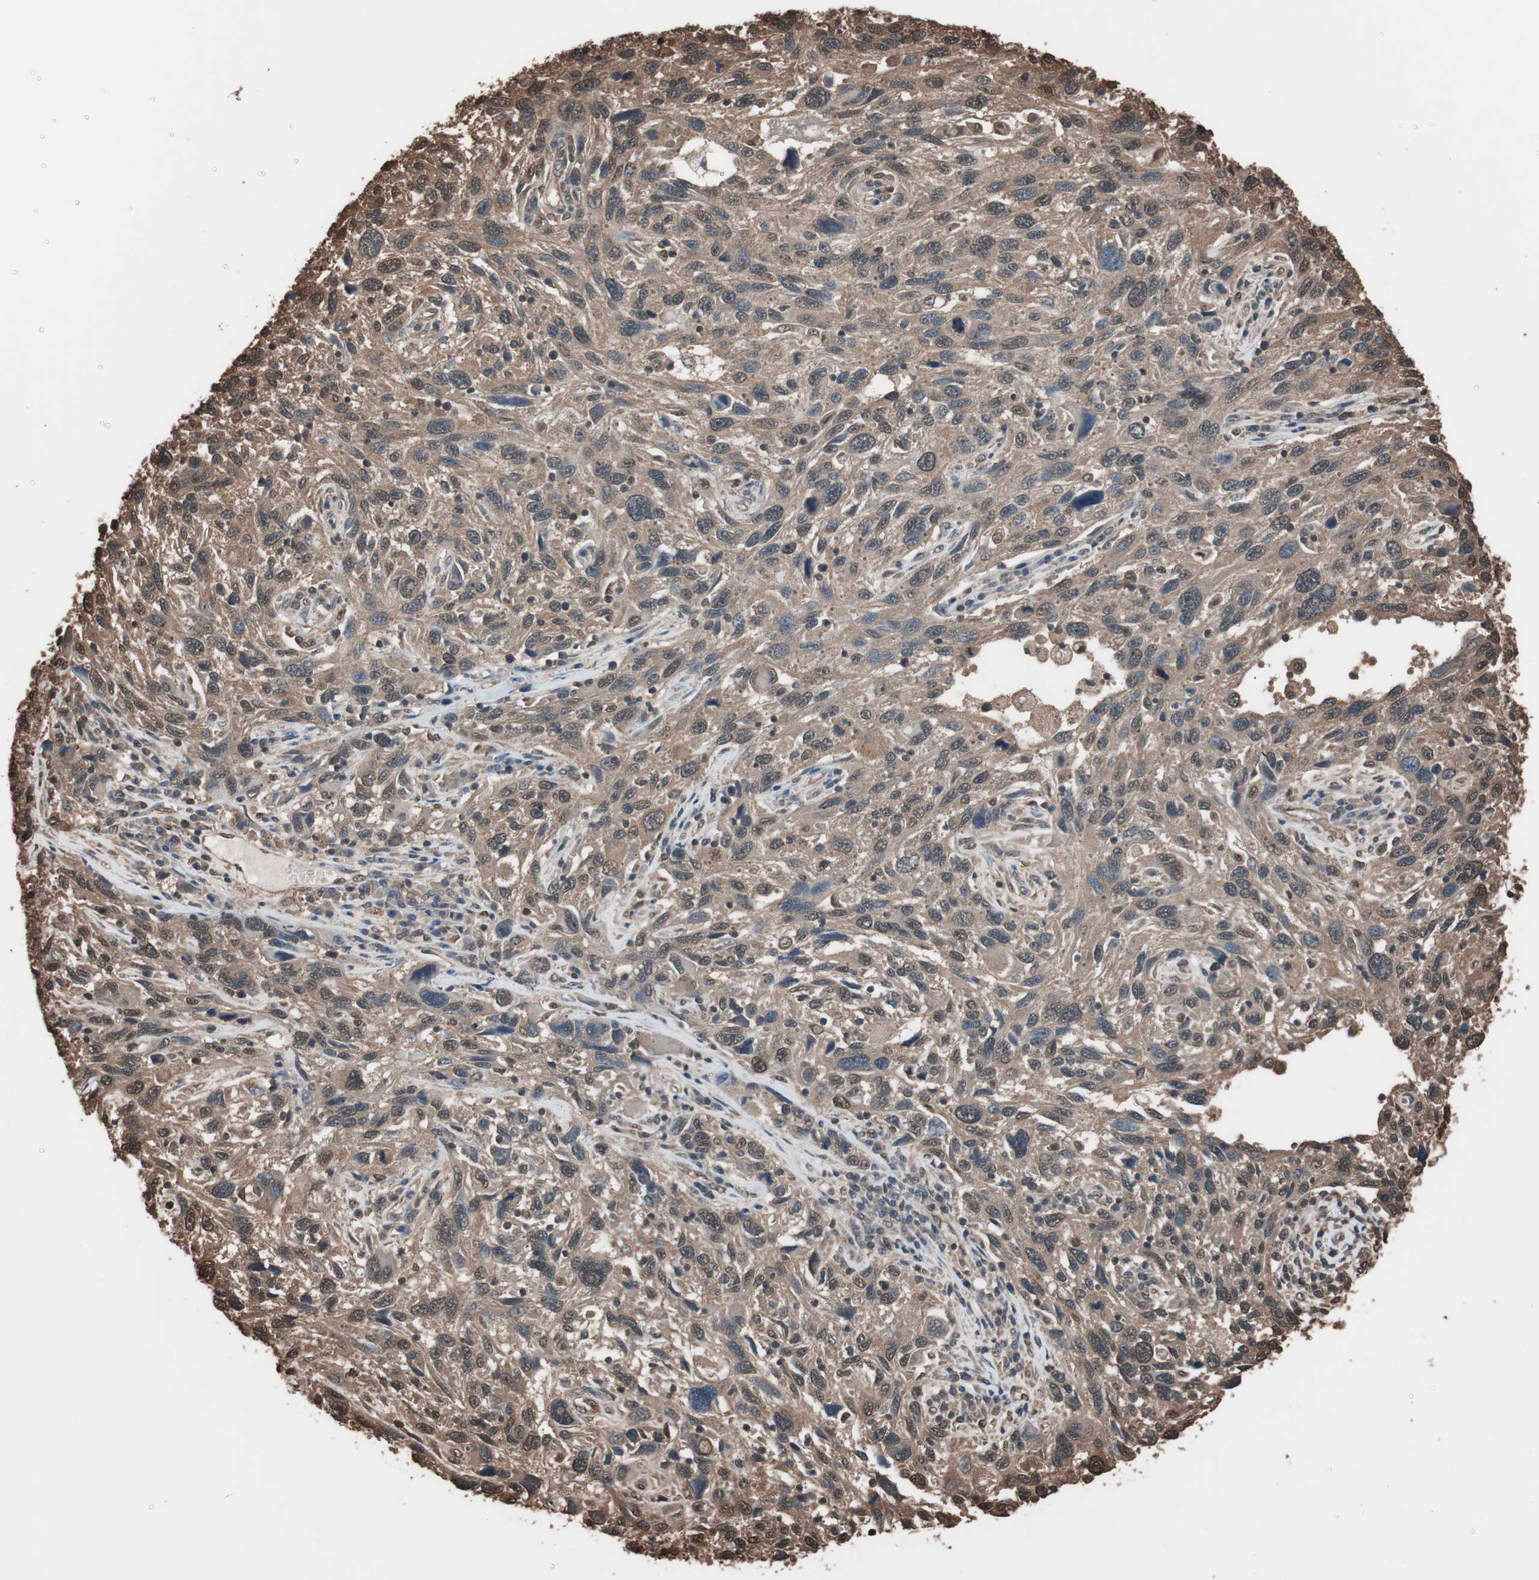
{"staining": {"intensity": "moderate", "quantity": ">75%", "location": "cytoplasmic/membranous"}, "tissue": "melanoma", "cell_type": "Tumor cells", "image_type": "cancer", "snomed": [{"axis": "morphology", "description": "Malignant melanoma, NOS"}, {"axis": "topography", "description": "Skin"}], "caption": "Malignant melanoma stained with DAB (3,3'-diaminobenzidine) IHC shows medium levels of moderate cytoplasmic/membranous expression in approximately >75% of tumor cells.", "gene": "CALM2", "patient": {"sex": "male", "age": 53}}